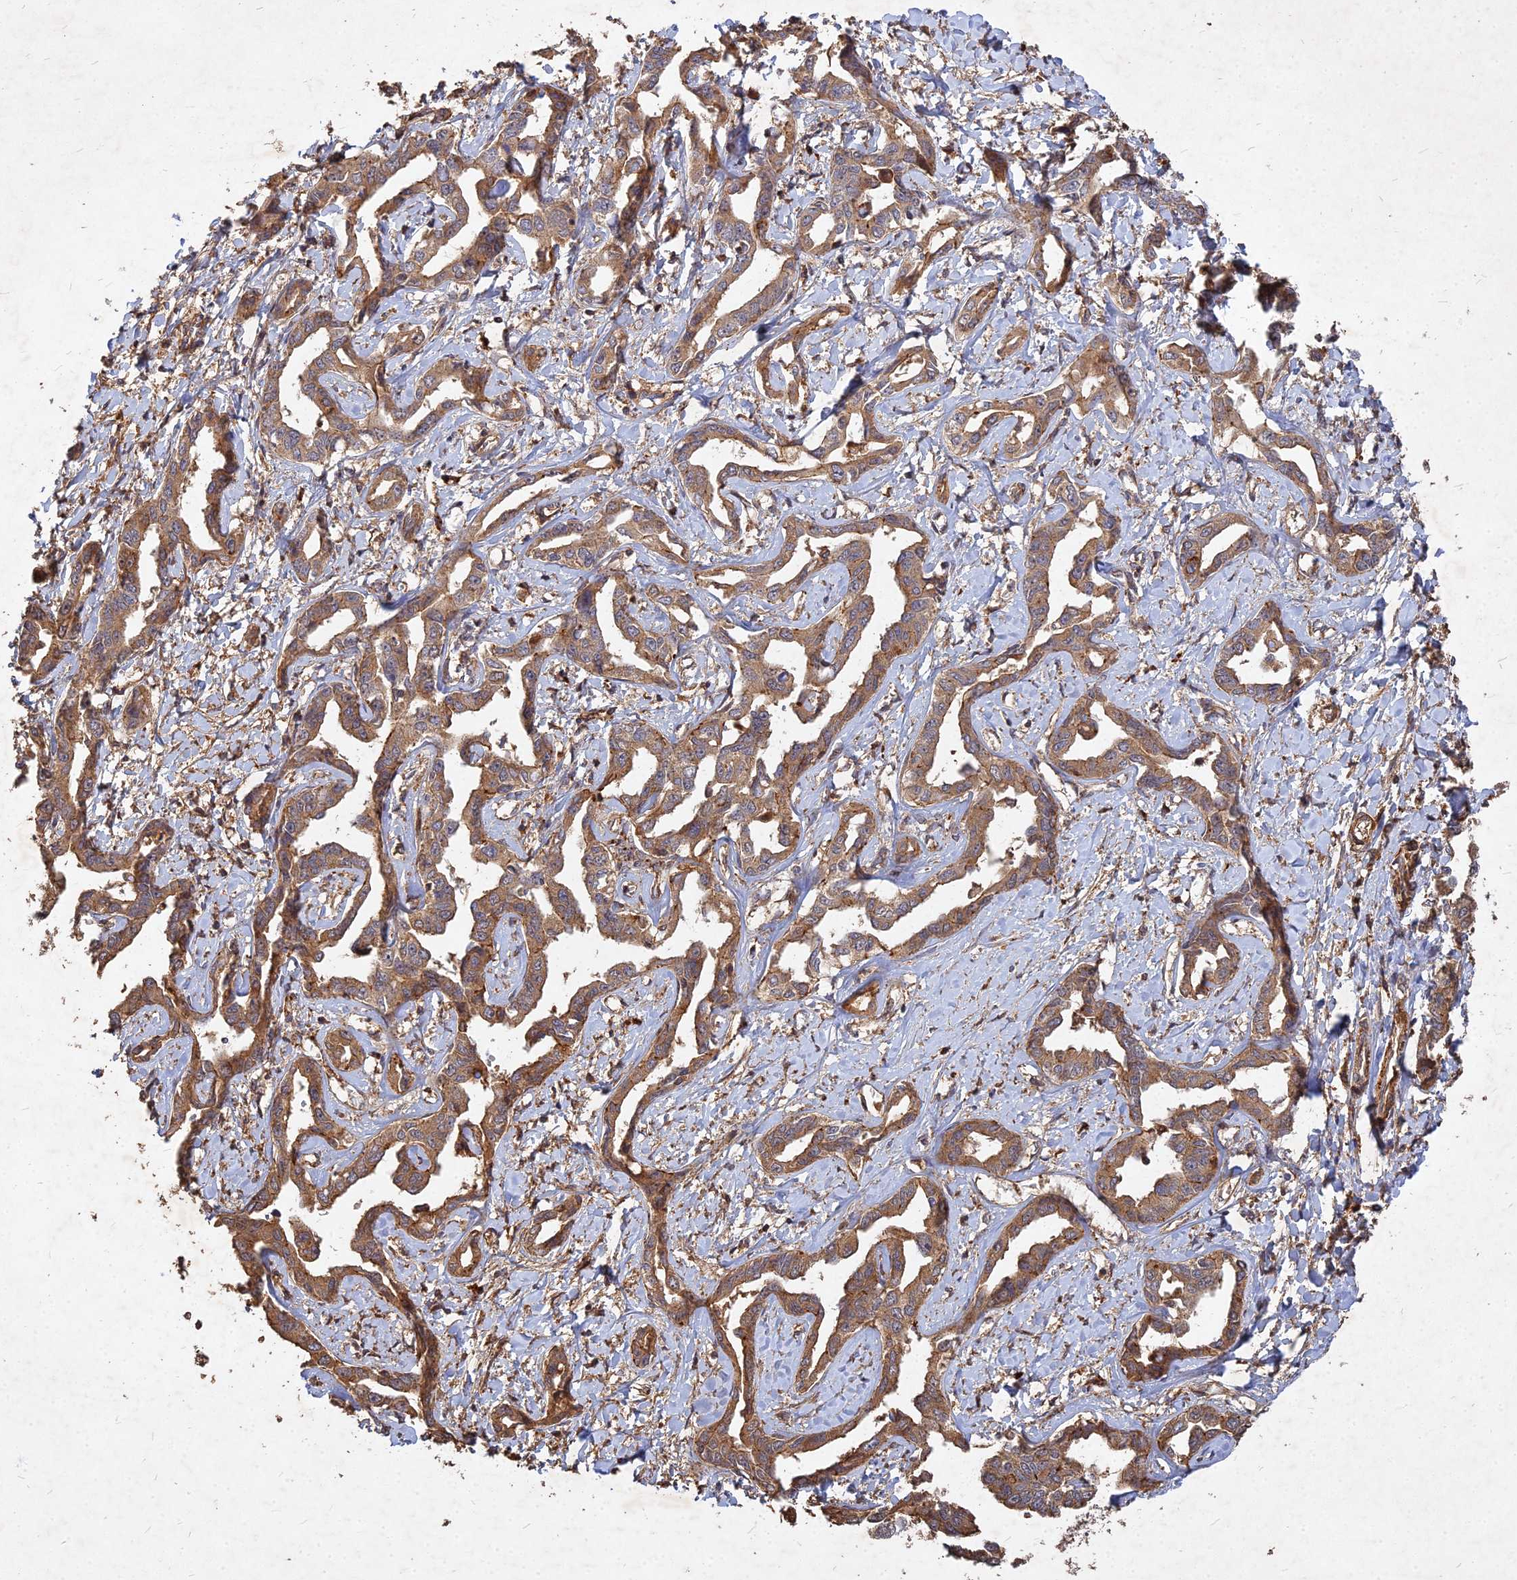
{"staining": {"intensity": "moderate", "quantity": ">75%", "location": "cytoplasmic/membranous"}, "tissue": "liver cancer", "cell_type": "Tumor cells", "image_type": "cancer", "snomed": [{"axis": "morphology", "description": "Cholangiocarcinoma"}, {"axis": "topography", "description": "Liver"}], "caption": "Liver cholangiocarcinoma was stained to show a protein in brown. There is medium levels of moderate cytoplasmic/membranous positivity in about >75% of tumor cells. (brown staining indicates protein expression, while blue staining denotes nuclei).", "gene": "UBE2W", "patient": {"sex": "male", "age": 59}}